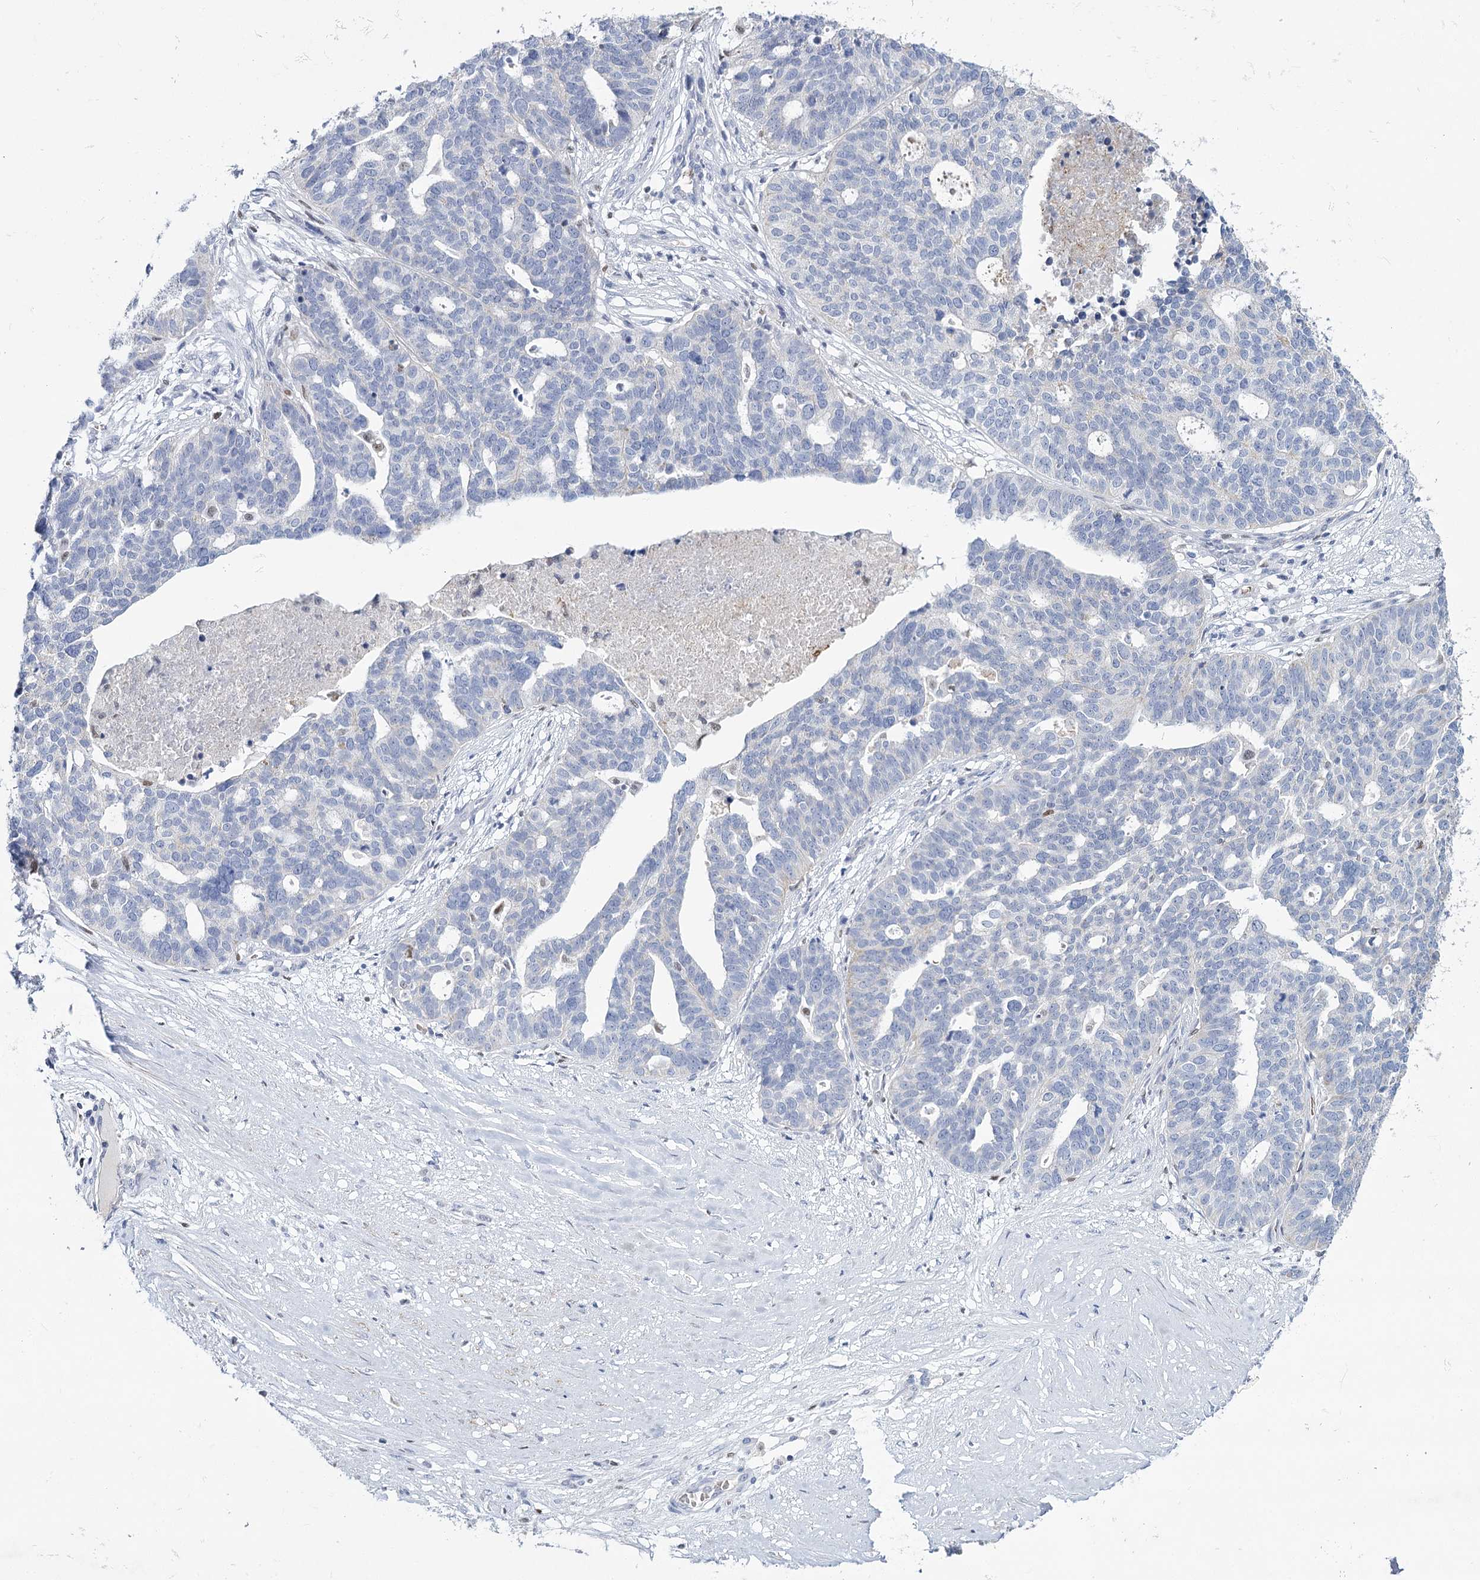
{"staining": {"intensity": "negative", "quantity": "none", "location": "none"}, "tissue": "ovarian cancer", "cell_type": "Tumor cells", "image_type": "cancer", "snomed": [{"axis": "morphology", "description": "Cystadenocarcinoma, serous, NOS"}, {"axis": "topography", "description": "Ovary"}], "caption": "Micrograph shows no protein expression in tumor cells of ovarian serous cystadenocarcinoma tissue.", "gene": "IGSF3", "patient": {"sex": "female", "age": 59}}